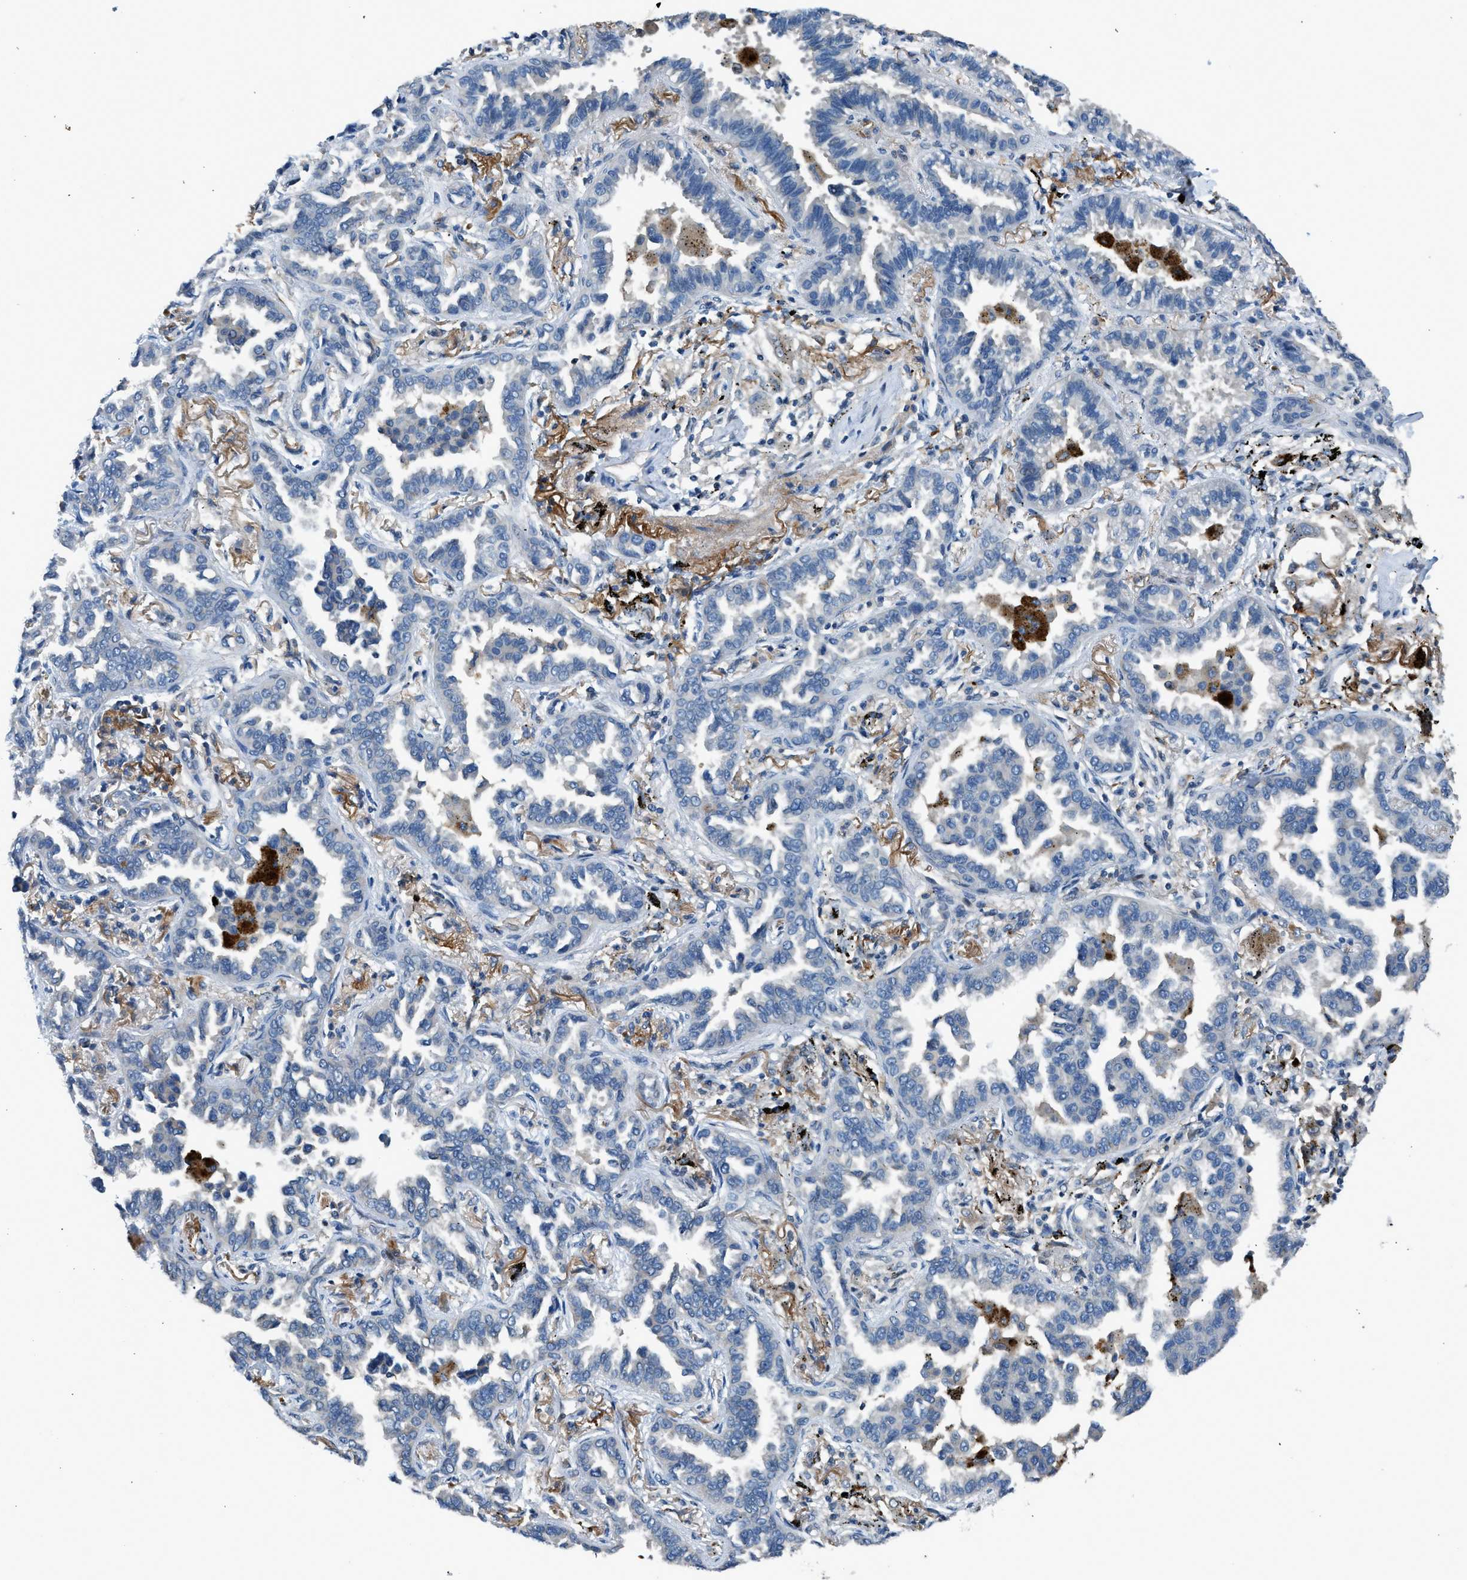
{"staining": {"intensity": "negative", "quantity": "none", "location": "none"}, "tissue": "lung cancer", "cell_type": "Tumor cells", "image_type": "cancer", "snomed": [{"axis": "morphology", "description": "Normal tissue, NOS"}, {"axis": "morphology", "description": "Adenocarcinoma, NOS"}, {"axis": "topography", "description": "Lung"}], "caption": "This is an IHC micrograph of lung cancer. There is no staining in tumor cells.", "gene": "LMLN", "patient": {"sex": "male", "age": 59}}